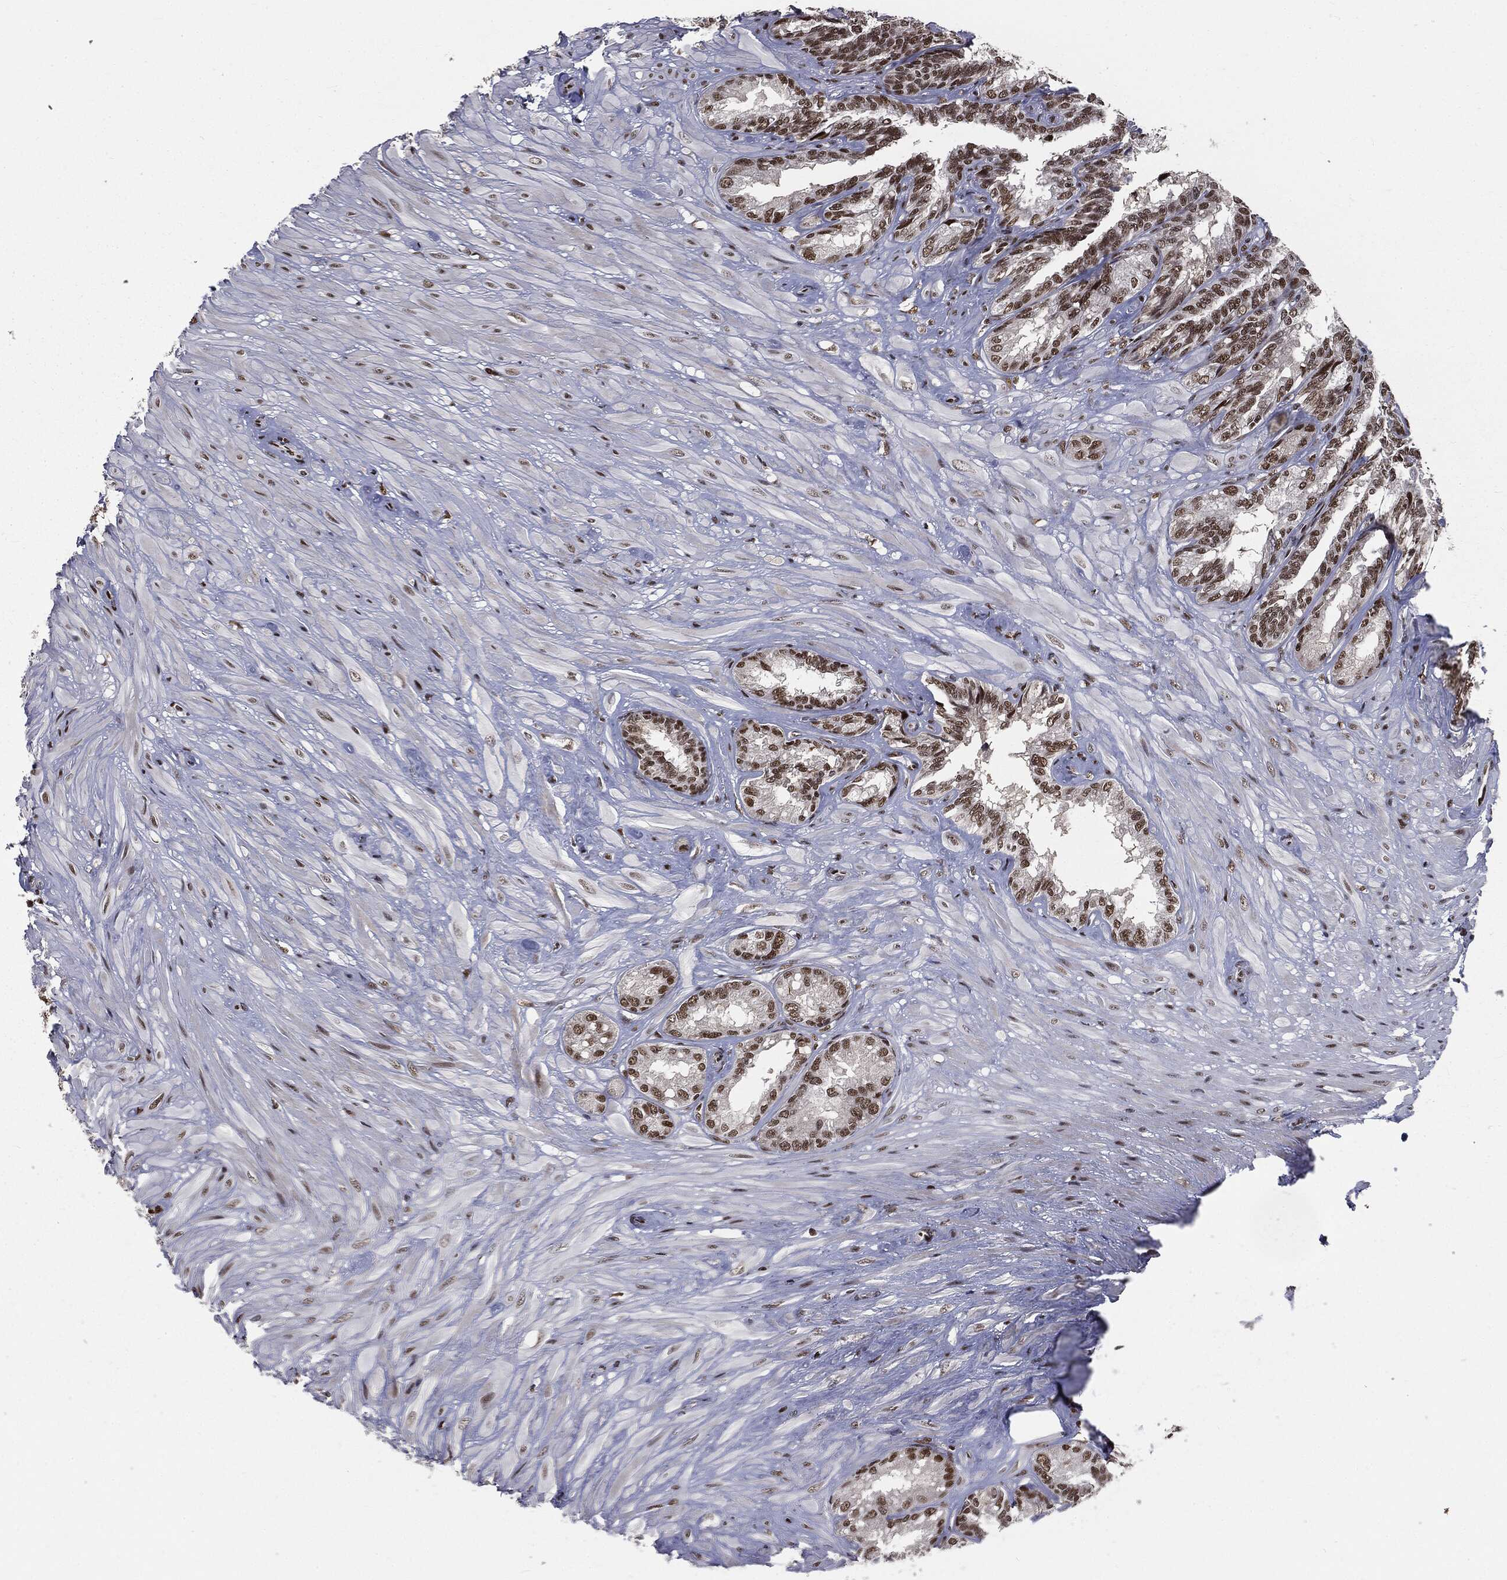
{"staining": {"intensity": "strong", "quantity": ">75%", "location": "nuclear"}, "tissue": "seminal vesicle", "cell_type": "Glandular cells", "image_type": "normal", "snomed": [{"axis": "morphology", "description": "Normal tissue, NOS"}, {"axis": "topography", "description": "Seminal veicle"}], "caption": "Immunohistochemistry (IHC) histopathology image of benign seminal vesicle: human seminal vesicle stained using IHC demonstrates high levels of strong protein expression localized specifically in the nuclear of glandular cells, appearing as a nuclear brown color.", "gene": "DPH2", "patient": {"sex": "male", "age": 68}}